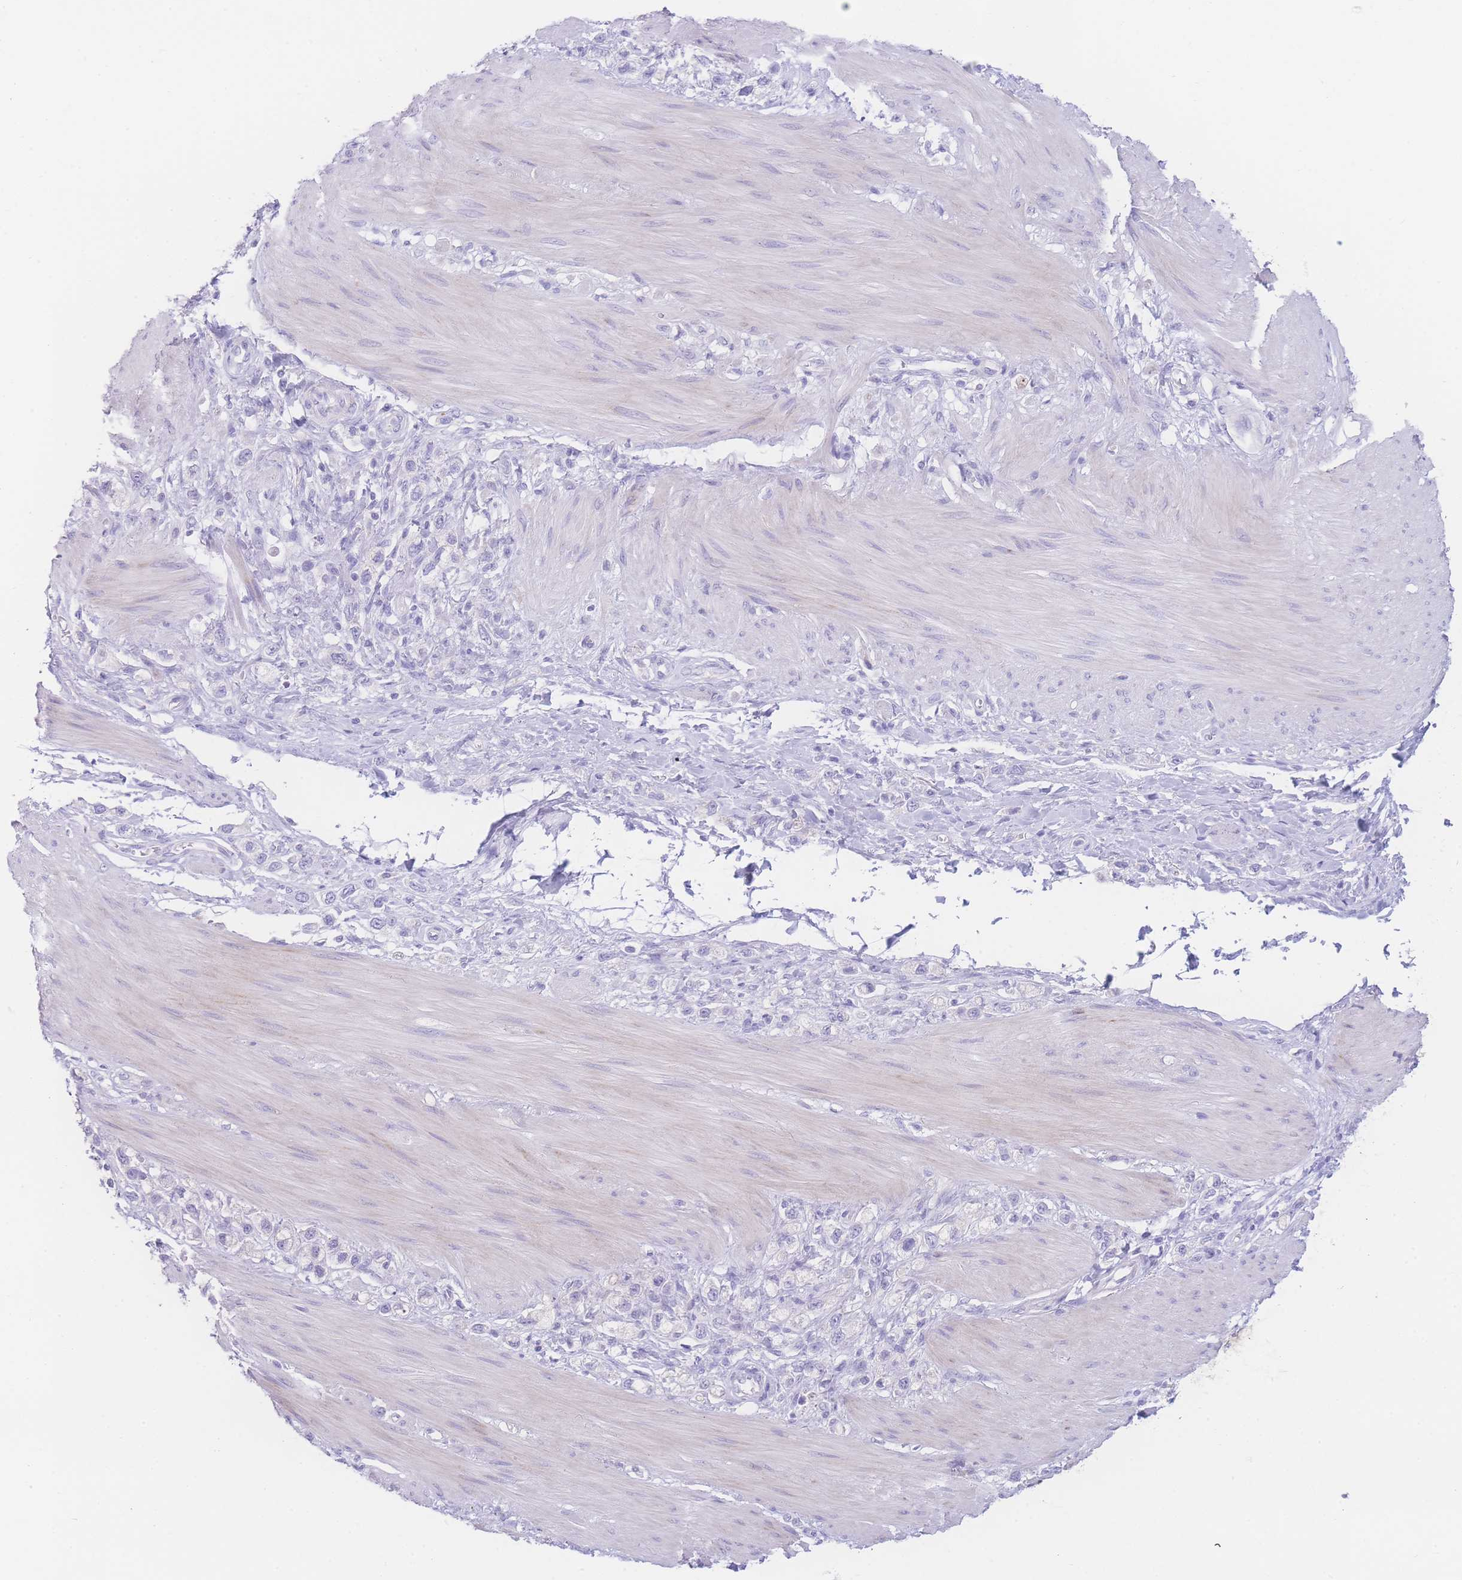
{"staining": {"intensity": "negative", "quantity": "none", "location": "none"}, "tissue": "stomach cancer", "cell_type": "Tumor cells", "image_type": "cancer", "snomed": [{"axis": "morphology", "description": "Adenocarcinoma, NOS"}, {"axis": "topography", "description": "Stomach"}], "caption": "DAB immunohistochemical staining of human stomach cancer (adenocarcinoma) shows no significant staining in tumor cells.", "gene": "NBEAL1", "patient": {"sex": "female", "age": 65}}